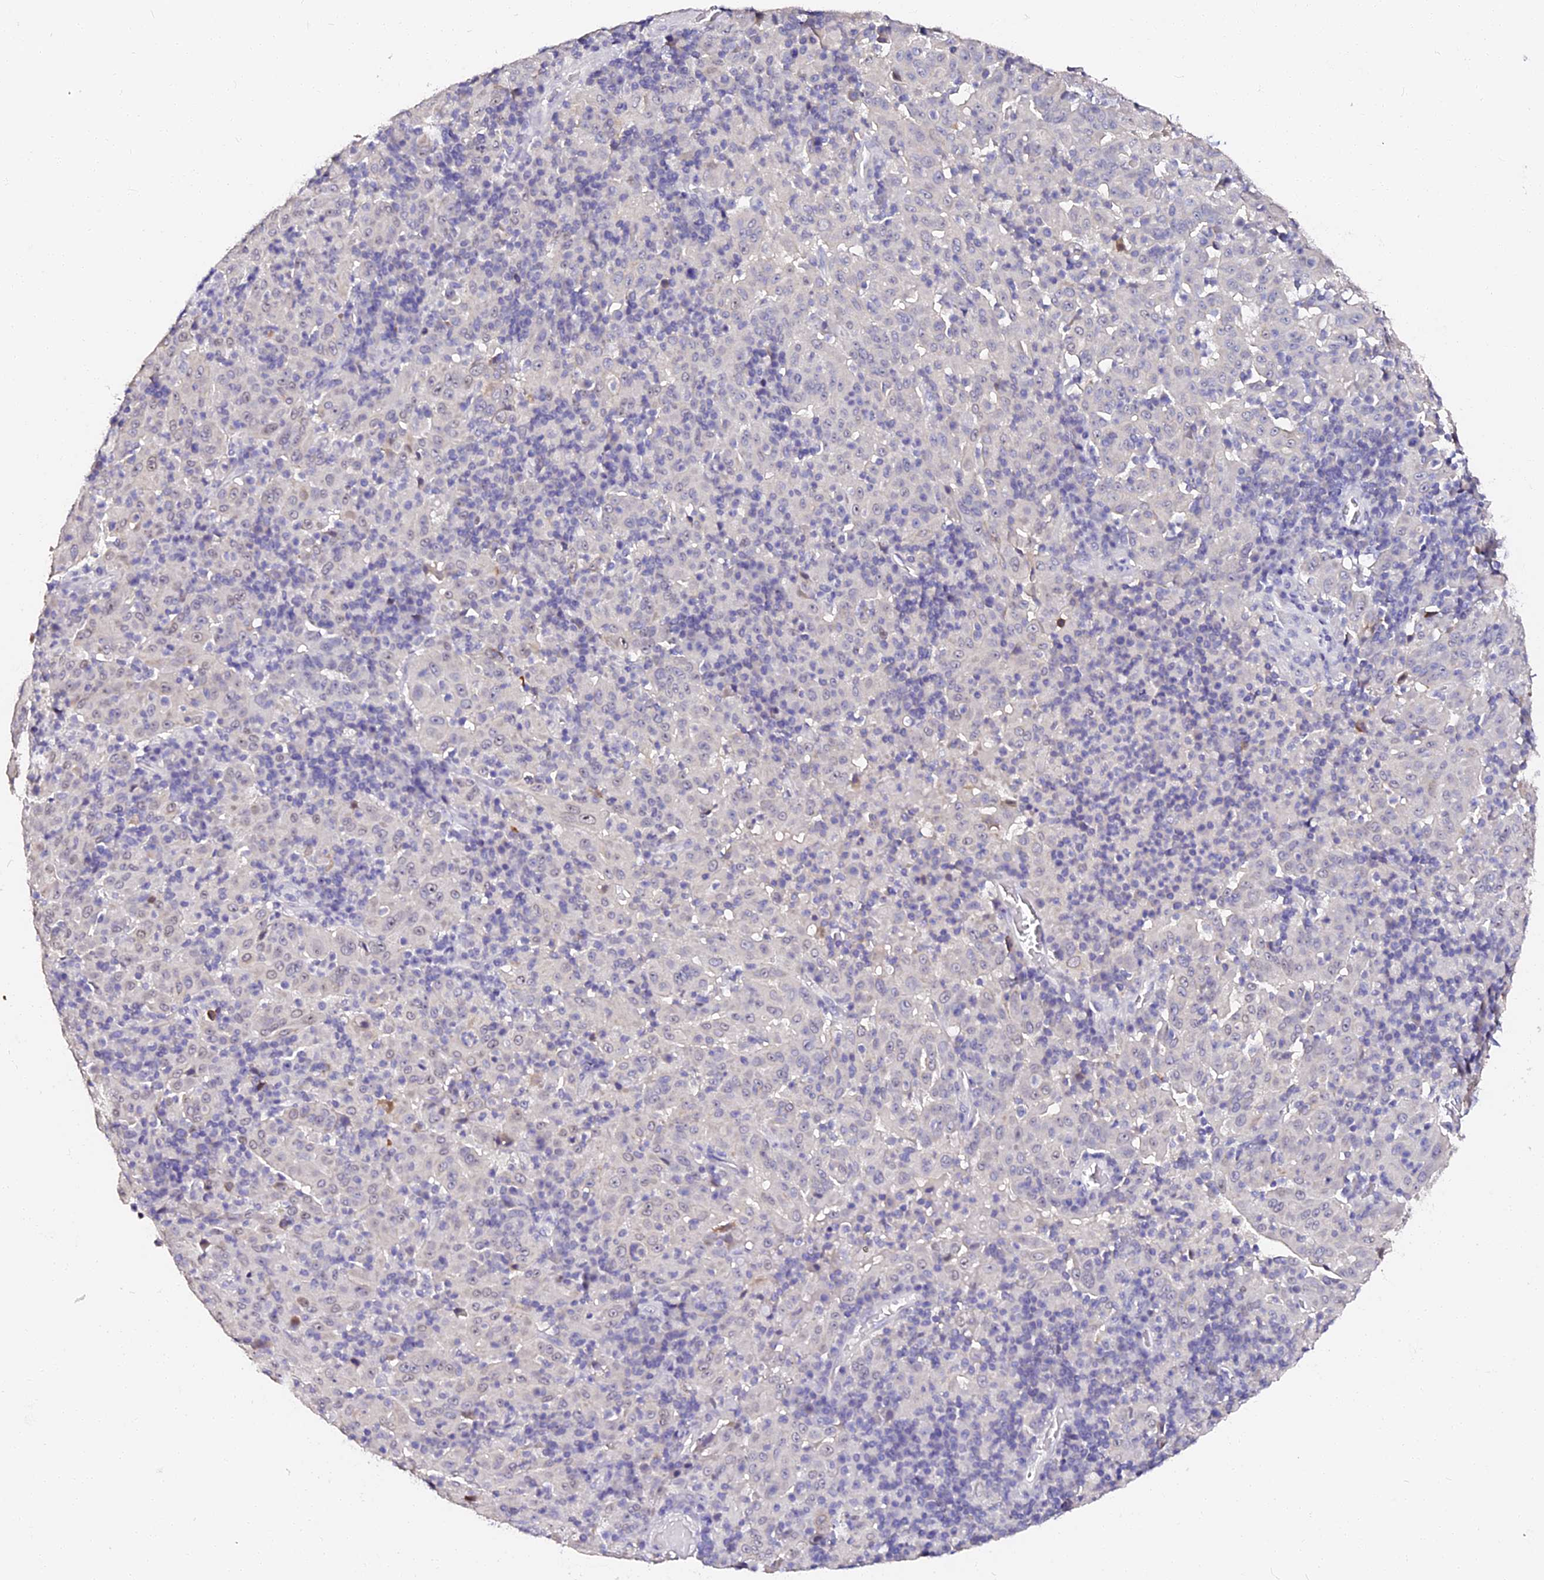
{"staining": {"intensity": "moderate", "quantity": "<25%", "location": "nuclear"}, "tissue": "pancreatic cancer", "cell_type": "Tumor cells", "image_type": "cancer", "snomed": [{"axis": "morphology", "description": "Adenocarcinoma, NOS"}, {"axis": "topography", "description": "Pancreas"}], "caption": "DAB immunohistochemical staining of pancreatic cancer (adenocarcinoma) reveals moderate nuclear protein expression in approximately <25% of tumor cells. (Stains: DAB (3,3'-diaminobenzidine) in brown, nuclei in blue, Microscopy: brightfield microscopy at high magnification).", "gene": "VPS33B", "patient": {"sex": "male", "age": 63}}